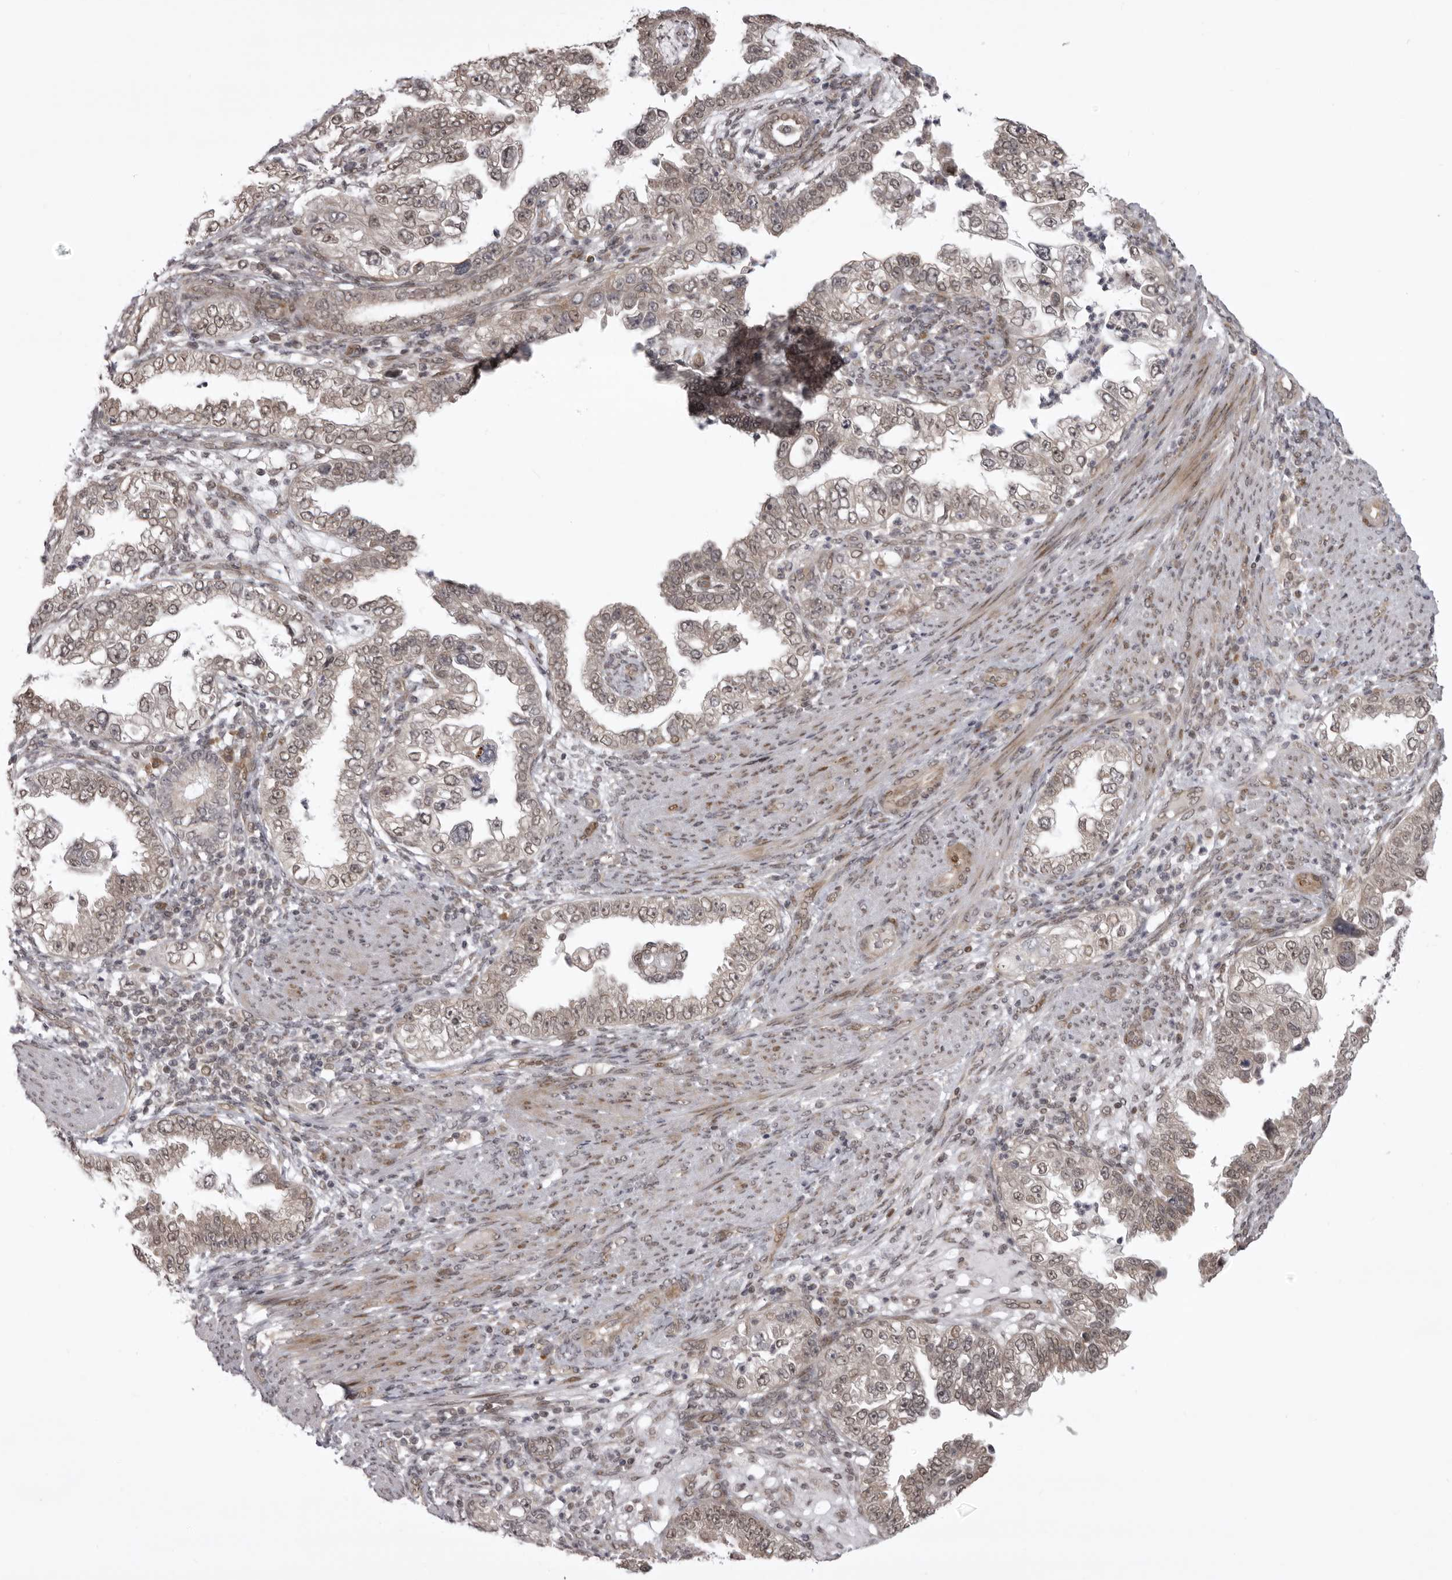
{"staining": {"intensity": "weak", "quantity": "25%-75%", "location": "nuclear"}, "tissue": "endometrial cancer", "cell_type": "Tumor cells", "image_type": "cancer", "snomed": [{"axis": "morphology", "description": "Adenocarcinoma, NOS"}, {"axis": "topography", "description": "Endometrium"}], "caption": "This image demonstrates endometrial cancer (adenocarcinoma) stained with IHC to label a protein in brown. The nuclear of tumor cells show weak positivity for the protein. Nuclei are counter-stained blue.", "gene": "C1orf109", "patient": {"sex": "female", "age": 85}}